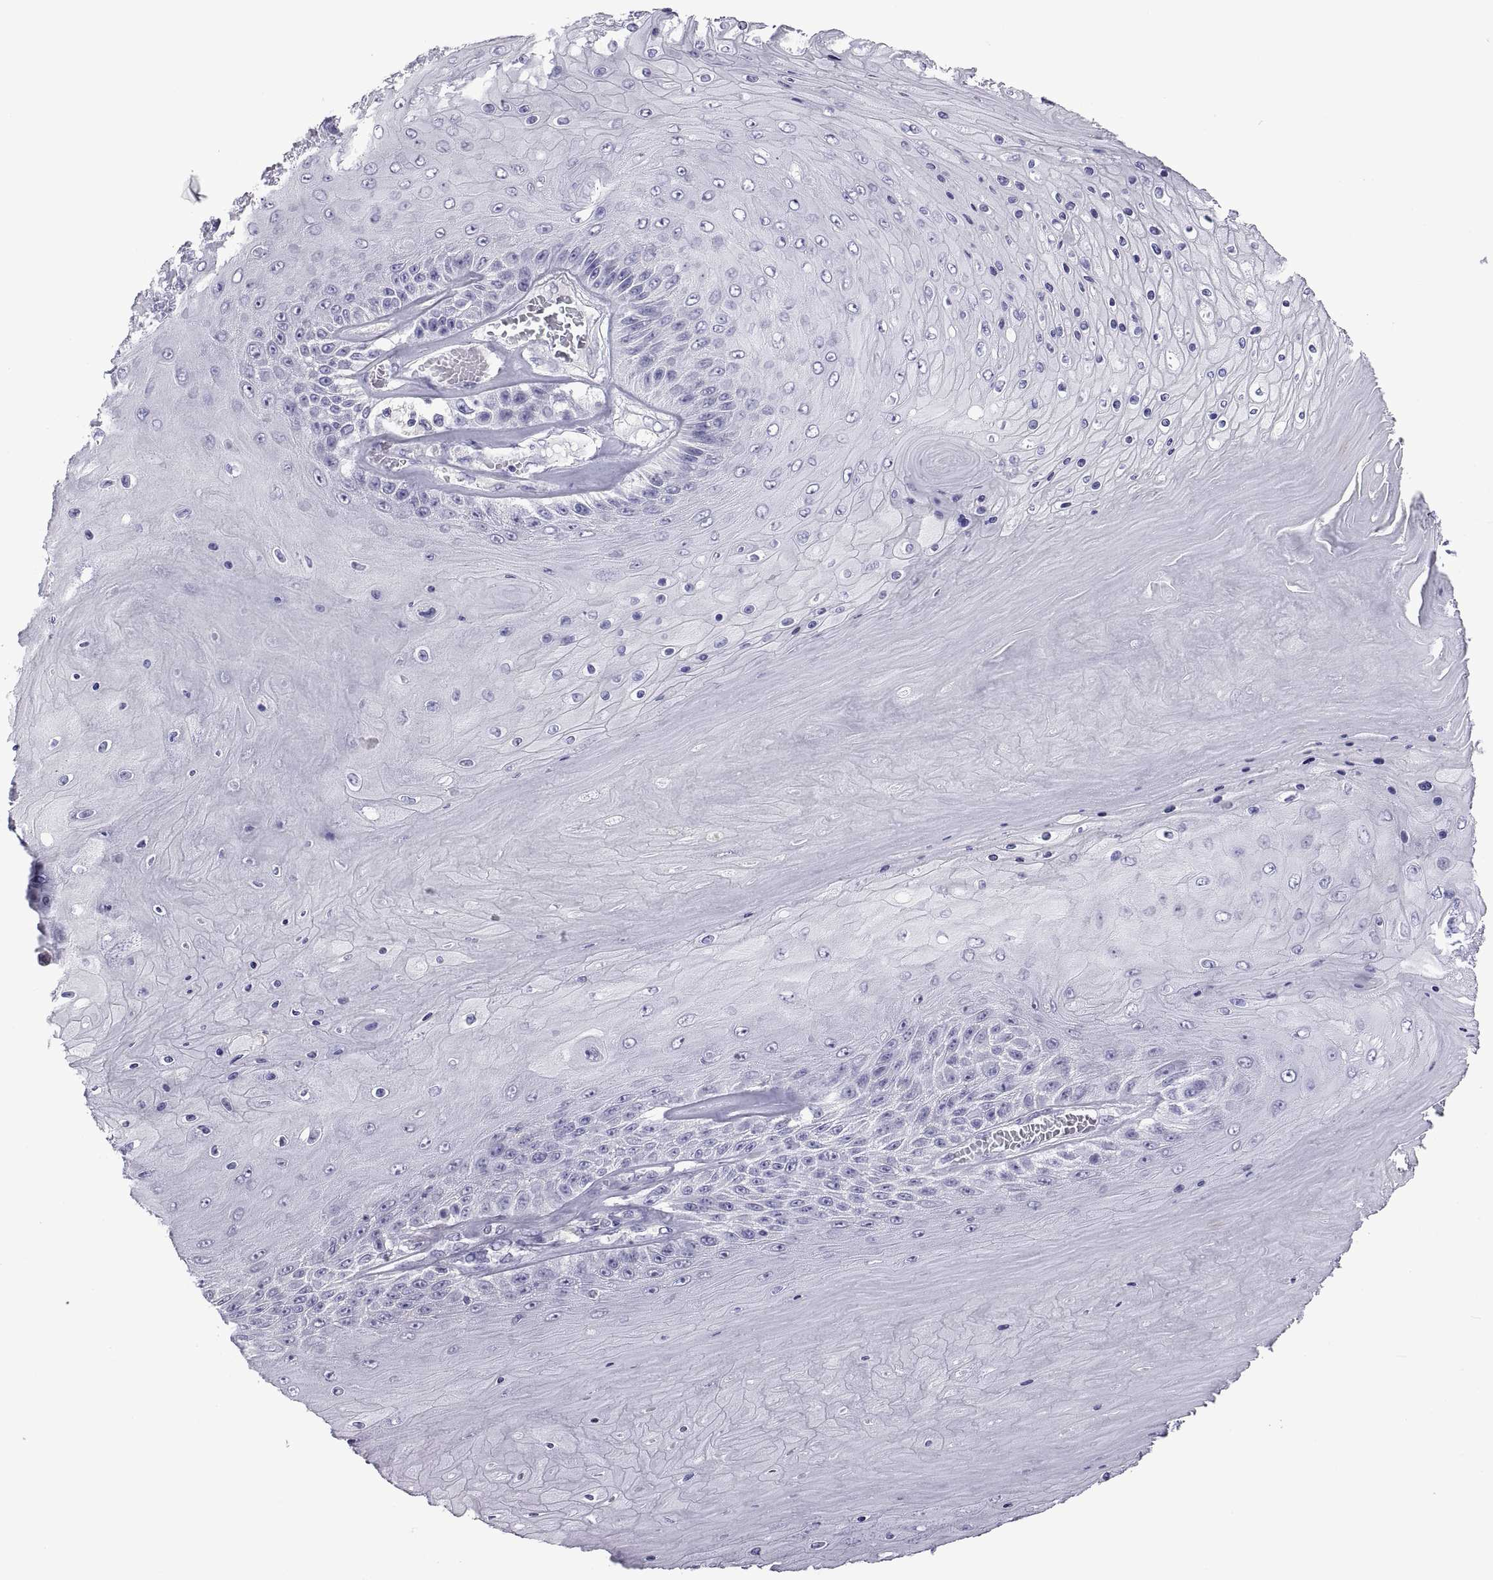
{"staining": {"intensity": "negative", "quantity": "none", "location": "none"}, "tissue": "skin cancer", "cell_type": "Tumor cells", "image_type": "cancer", "snomed": [{"axis": "morphology", "description": "Squamous cell carcinoma, NOS"}, {"axis": "topography", "description": "Skin"}], "caption": "IHC image of neoplastic tissue: human skin cancer (squamous cell carcinoma) stained with DAB (3,3'-diaminobenzidine) displays no significant protein expression in tumor cells.", "gene": "RGS19", "patient": {"sex": "male", "age": 62}}